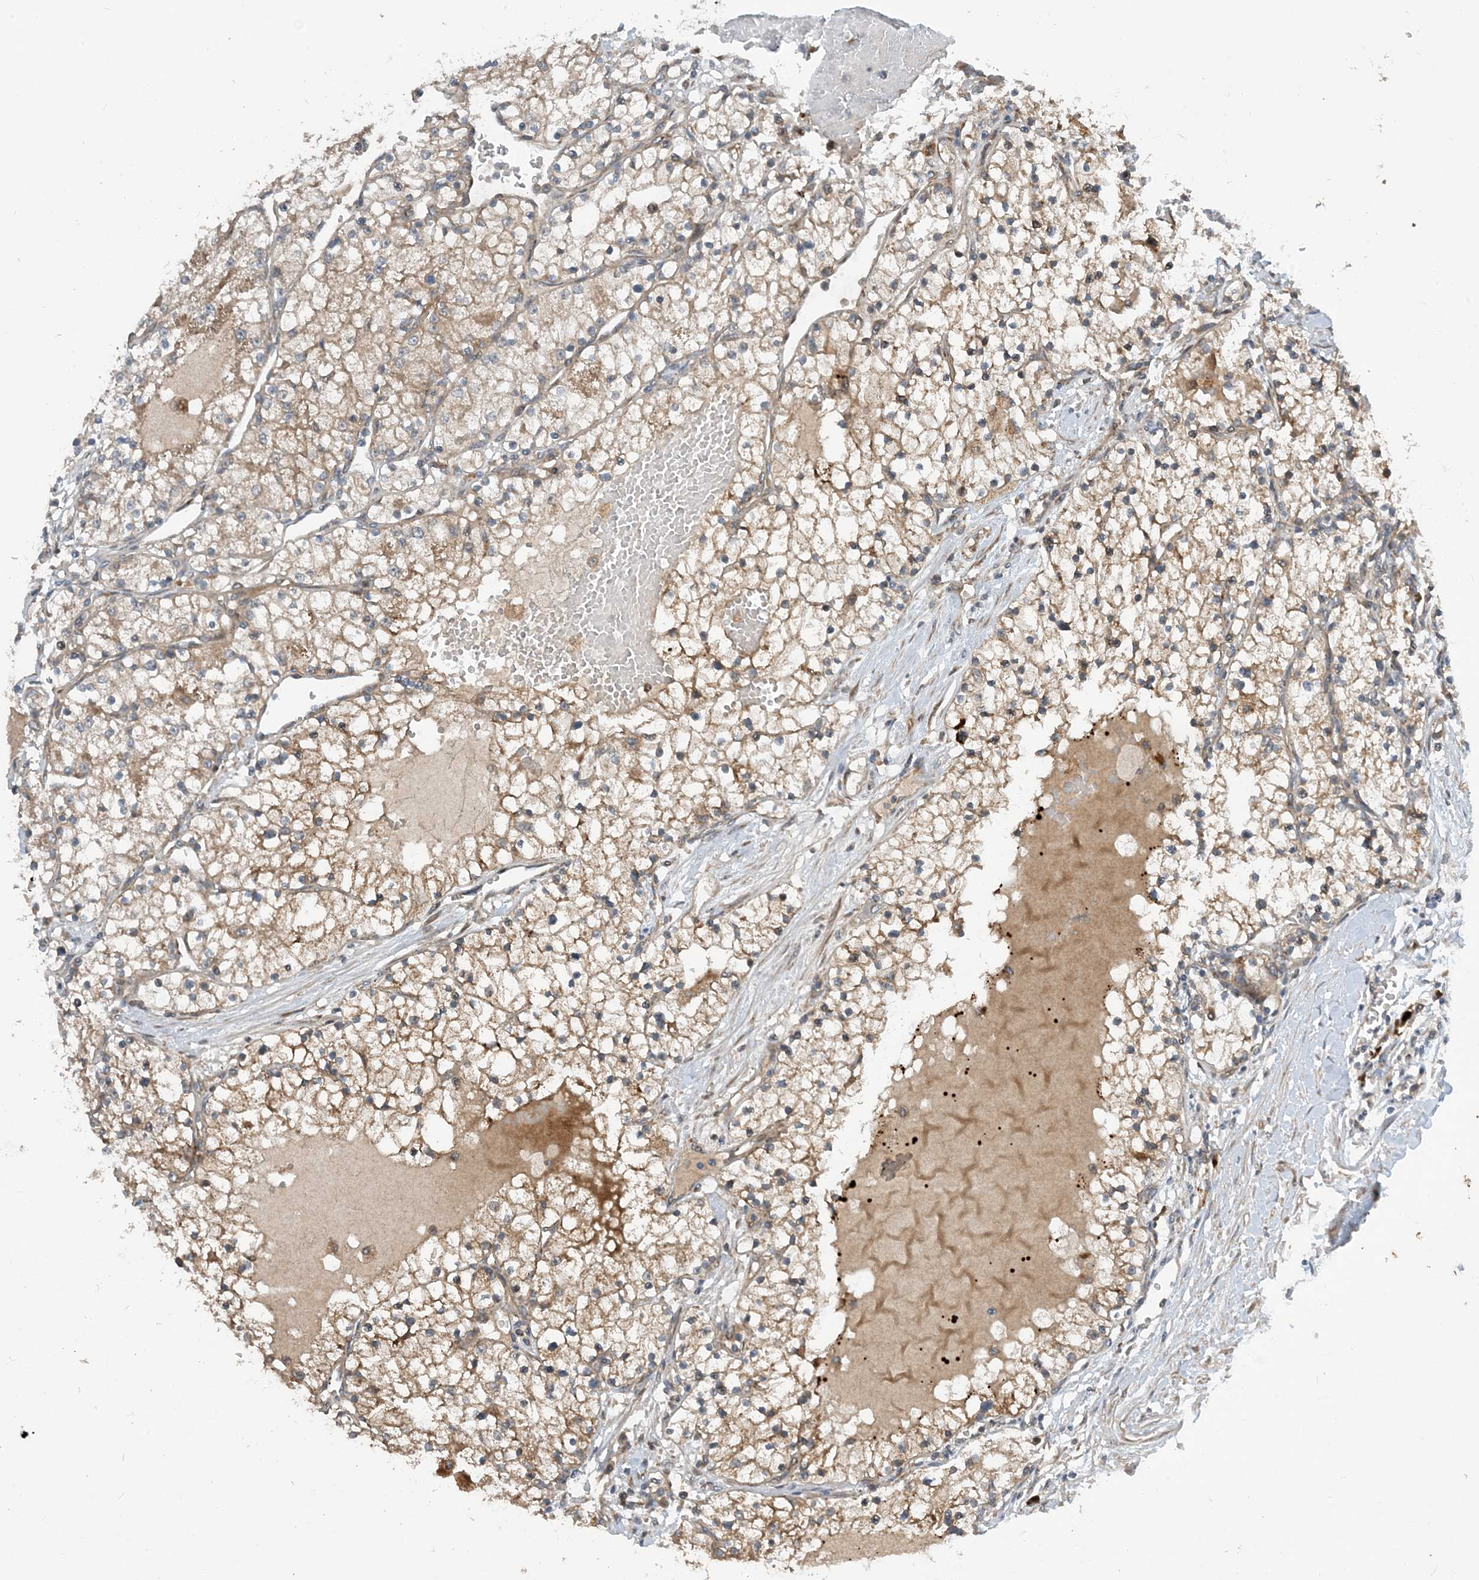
{"staining": {"intensity": "moderate", "quantity": ">75%", "location": "cytoplasmic/membranous"}, "tissue": "renal cancer", "cell_type": "Tumor cells", "image_type": "cancer", "snomed": [{"axis": "morphology", "description": "Normal tissue, NOS"}, {"axis": "morphology", "description": "Adenocarcinoma, NOS"}, {"axis": "topography", "description": "Kidney"}], "caption": "The immunohistochemical stain shows moderate cytoplasmic/membranous staining in tumor cells of renal cancer (adenocarcinoma) tissue.", "gene": "PHOSPHO2", "patient": {"sex": "male", "age": 68}}